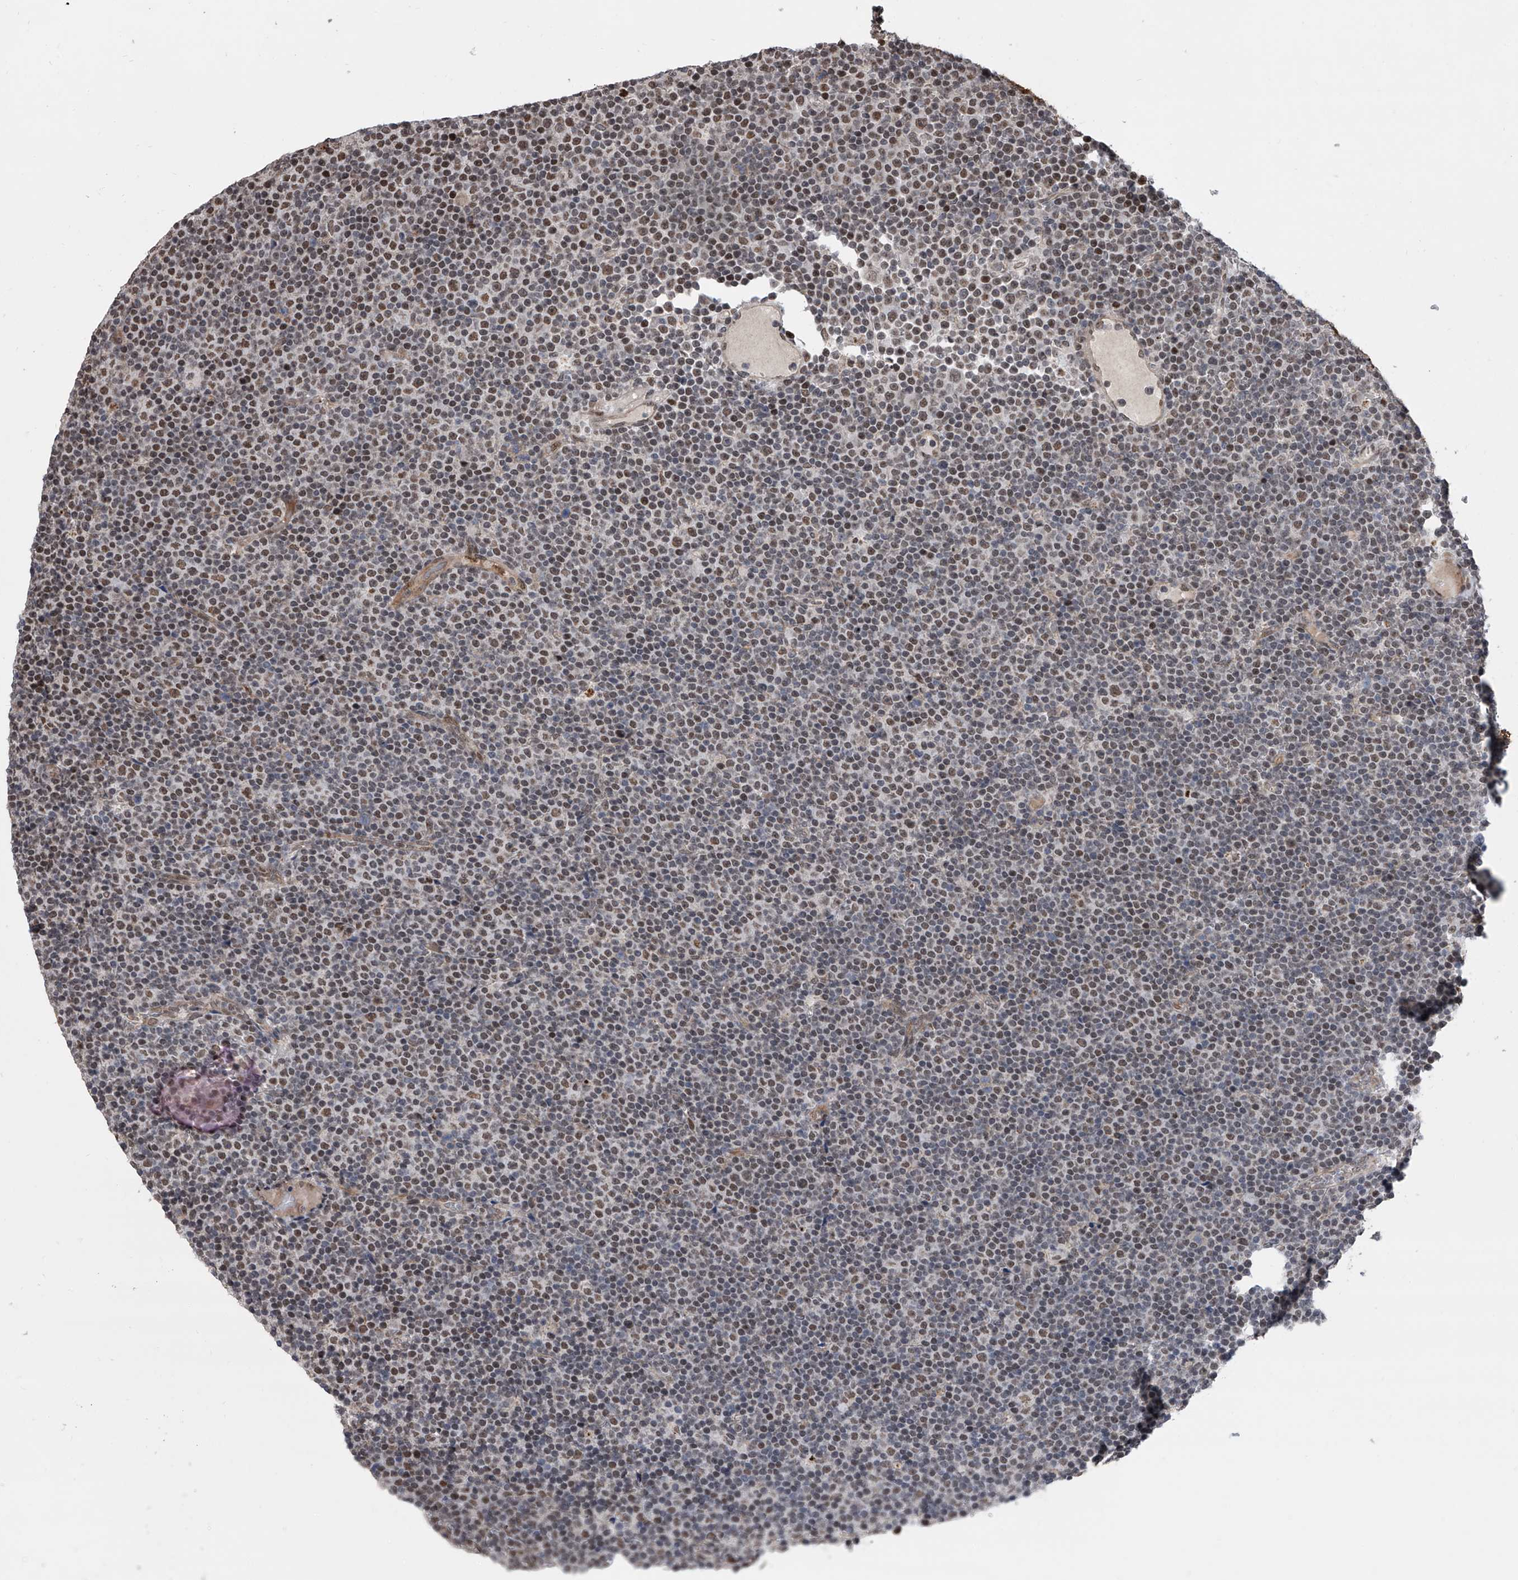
{"staining": {"intensity": "weak", "quantity": "25%-75%", "location": "nuclear"}, "tissue": "lymphoma", "cell_type": "Tumor cells", "image_type": "cancer", "snomed": [{"axis": "morphology", "description": "Malignant lymphoma, non-Hodgkin's type, Low grade"}, {"axis": "topography", "description": "Lymph node"}], "caption": "This image displays lymphoma stained with IHC to label a protein in brown. The nuclear of tumor cells show weak positivity for the protein. Nuclei are counter-stained blue.", "gene": "ZNF426", "patient": {"sex": "female", "age": 67}}